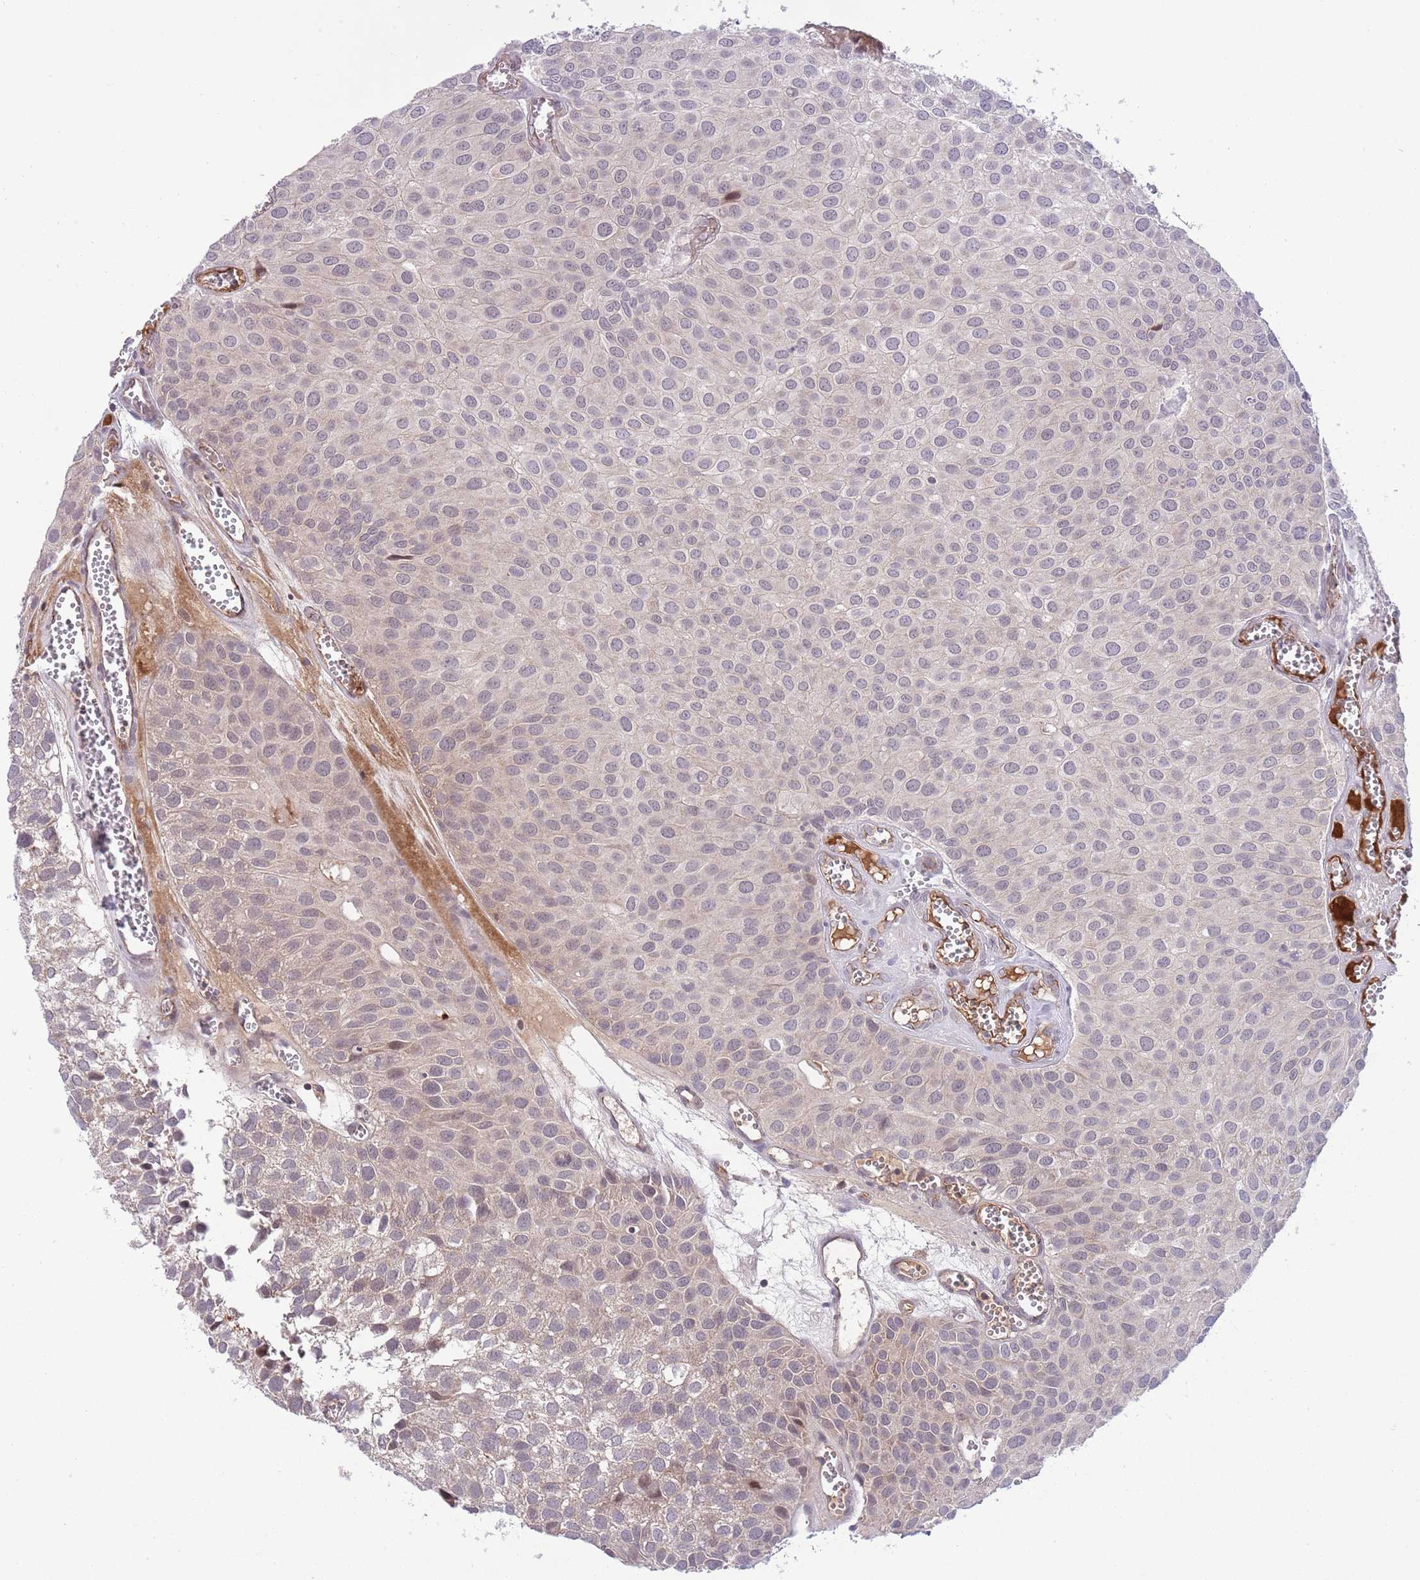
{"staining": {"intensity": "weak", "quantity": "25%-75%", "location": "cytoplasmic/membranous,nuclear"}, "tissue": "urothelial cancer", "cell_type": "Tumor cells", "image_type": "cancer", "snomed": [{"axis": "morphology", "description": "Urothelial carcinoma, Low grade"}, {"axis": "topography", "description": "Urinary bladder"}], "caption": "The immunohistochemical stain labels weak cytoplasmic/membranous and nuclear staining in tumor cells of urothelial cancer tissue. (DAB (3,3'-diaminobenzidine) = brown stain, brightfield microscopy at high magnification).", "gene": "DPP10", "patient": {"sex": "male", "age": 88}}